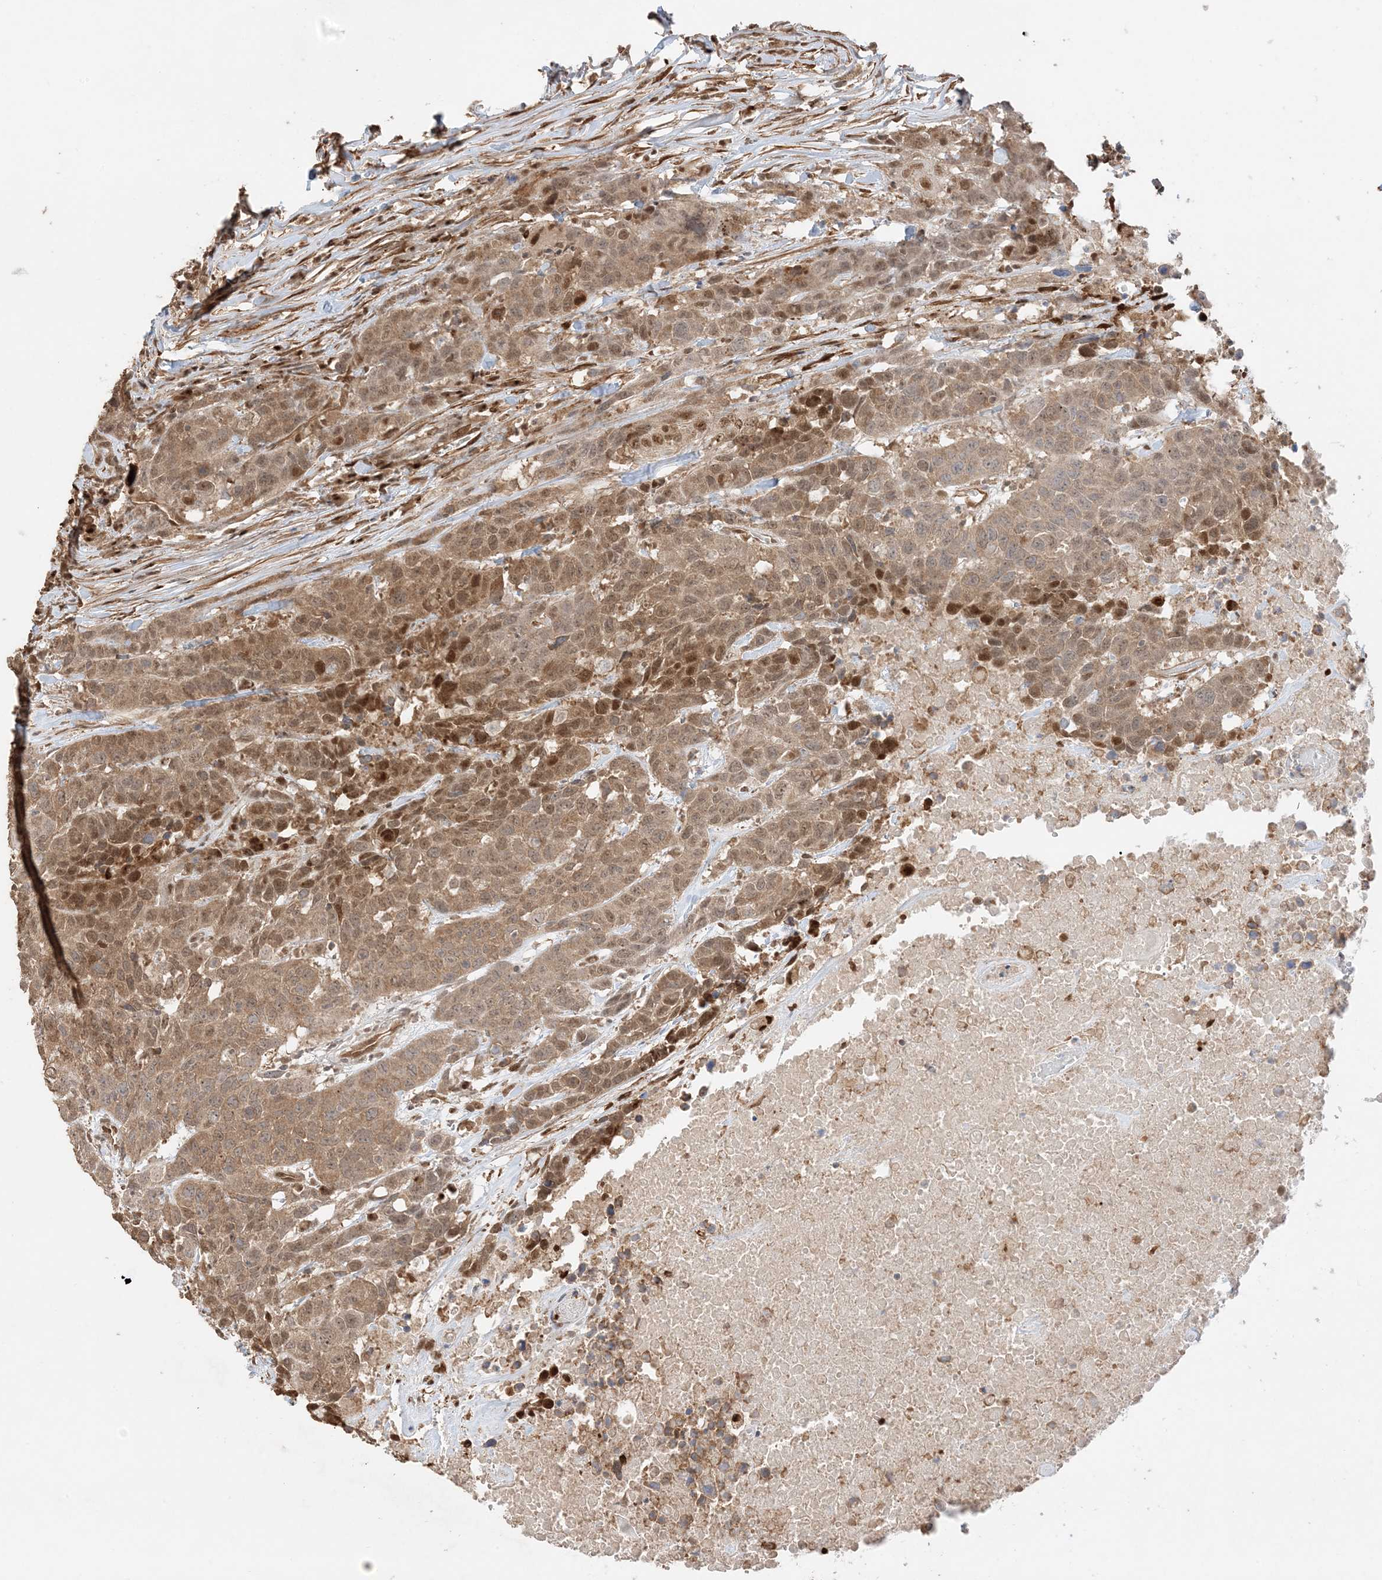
{"staining": {"intensity": "moderate", "quantity": ">75%", "location": "cytoplasmic/membranous,nuclear"}, "tissue": "head and neck cancer", "cell_type": "Tumor cells", "image_type": "cancer", "snomed": [{"axis": "morphology", "description": "Squamous cell carcinoma, NOS"}, {"axis": "topography", "description": "Head-Neck"}], "caption": "Immunohistochemistry (IHC) (DAB (3,3'-diaminobenzidine)) staining of human squamous cell carcinoma (head and neck) reveals moderate cytoplasmic/membranous and nuclear protein positivity in about >75% of tumor cells.", "gene": "ZBTB41", "patient": {"sex": "male", "age": 66}}